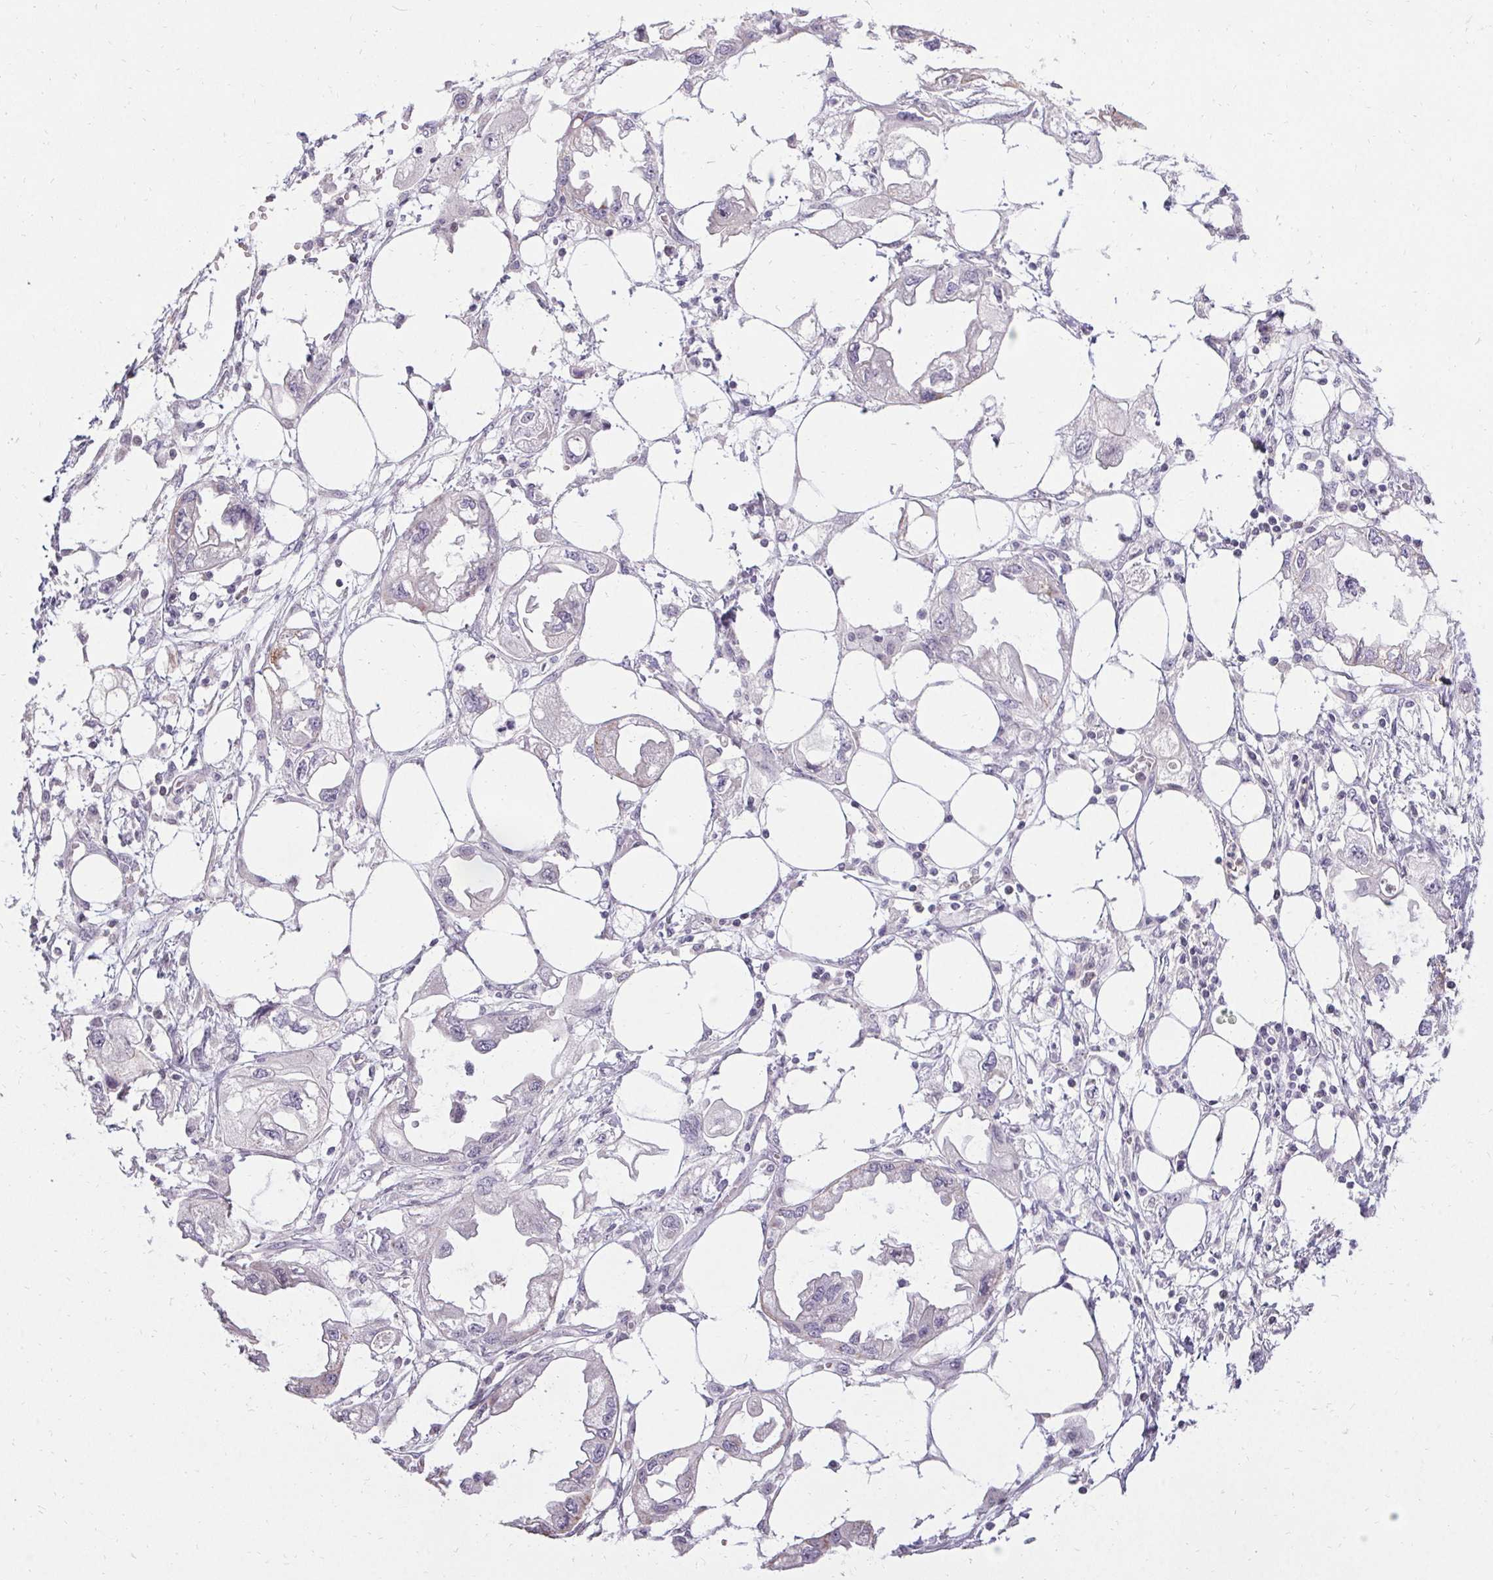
{"staining": {"intensity": "negative", "quantity": "none", "location": "none"}, "tissue": "endometrial cancer", "cell_type": "Tumor cells", "image_type": "cancer", "snomed": [{"axis": "morphology", "description": "Adenocarcinoma, NOS"}, {"axis": "morphology", "description": "Adenocarcinoma, metastatic, NOS"}, {"axis": "topography", "description": "Adipose tissue"}, {"axis": "topography", "description": "Endometrium"}], "caption": "This micrograph is of endometrial cancer stained with immunohistochemistry to label a protein in brown with the nuclei are counter-stained blue. There is no positivity in tumor cells.", "gene": "PMEL", "patient": {"sex": "female", "age": 67}}